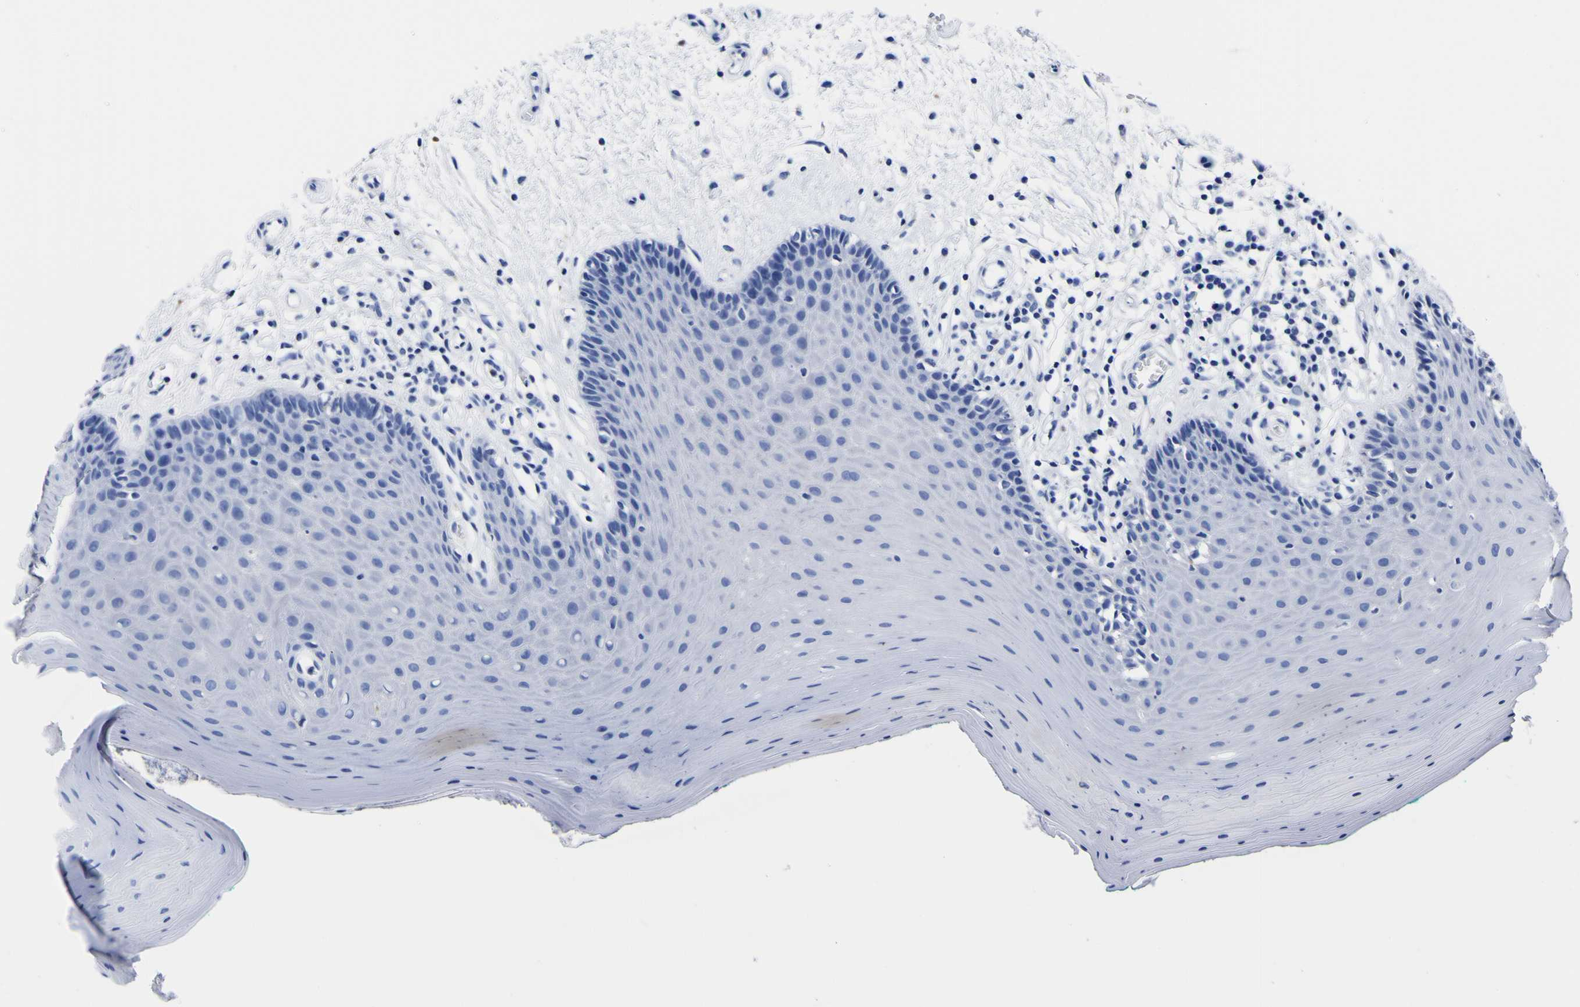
{"staining": {"intensity": "negative", "quantity": "none", "location": "none"}, "tissue": "oral mucosa", "cell_type": "Squamous epithelial cells", "image_type": "normal", "snomed": [{"axis": "morphology", "description": "Normal tissue, NOS"}, {"axis": "topography", "description": "Skeletal muscle"}, {"axis": "topography", "description": "Oral tissue"}], "caption": "A high-resolution photomicrograph shows immunohistochemistry (IHC) staining of normal oral mucosa, which exhibits no significant positivity in squamous epithelial cells.", "gene": "HLA", "patient": {"sex": "male", "age": 58}}